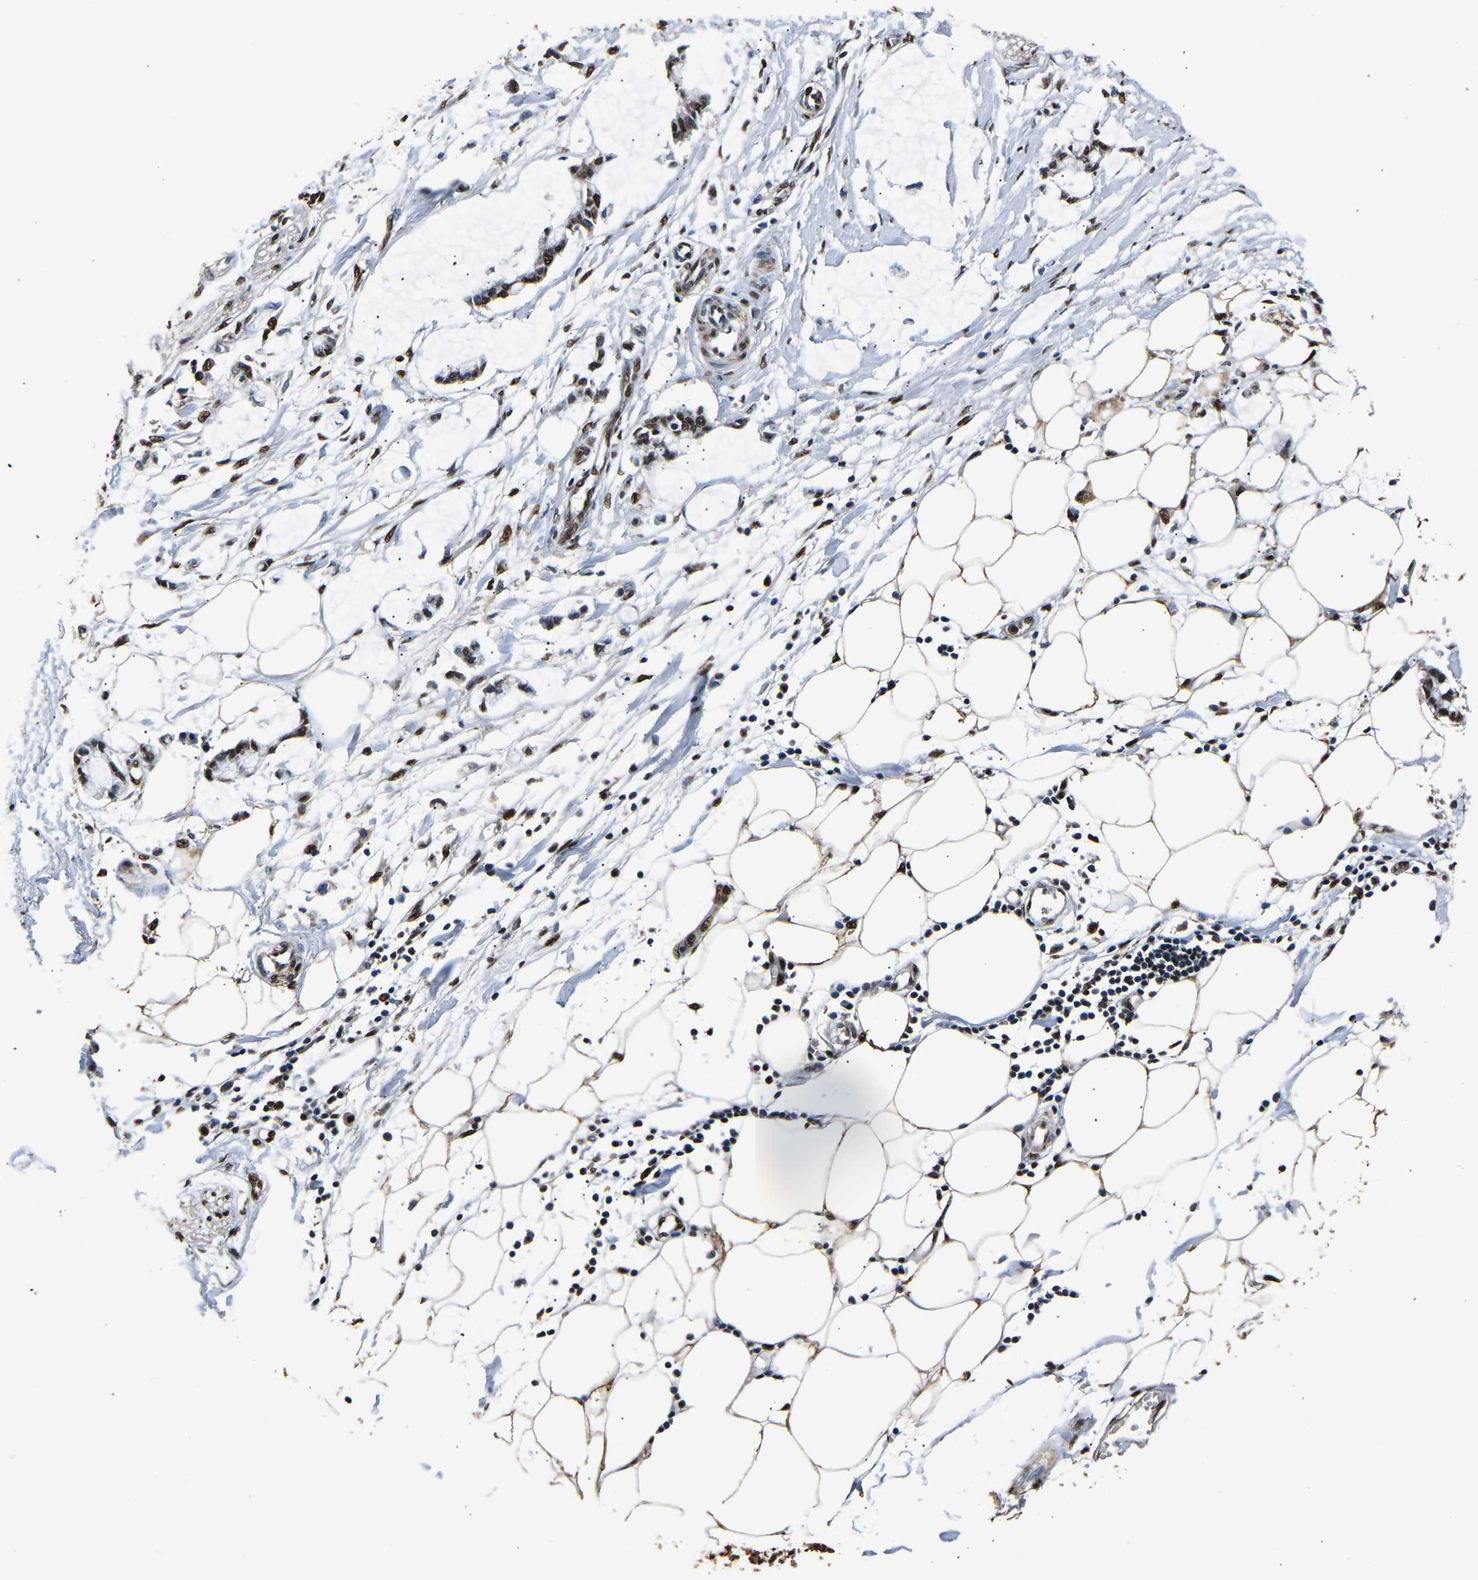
{"staining": {"intensity": "moderate", "quantity": ">75%", "location": "nuclear"}, "tissue": "adipose tissue", "cell_type": "Adipocytes", "image_type": "normal", "snomed": [{"axis": "morphology", "description": "Normal tissue, NOS"}, {"axis": "morphology", "description": "Adenocarcinoma, NOS"}, {"axis": "topography", "description": "Colon"}, {"axis": "topography", "description": "Peripheral nerve tissue"}], "caption": "About >75% of adipocytes in benign human adipose tissue display moderate nuclear protein expression as visualized by brown immunohistochemical staining.", "gene": "SAFB", "patient": {"sex": "male", "age": 14}}